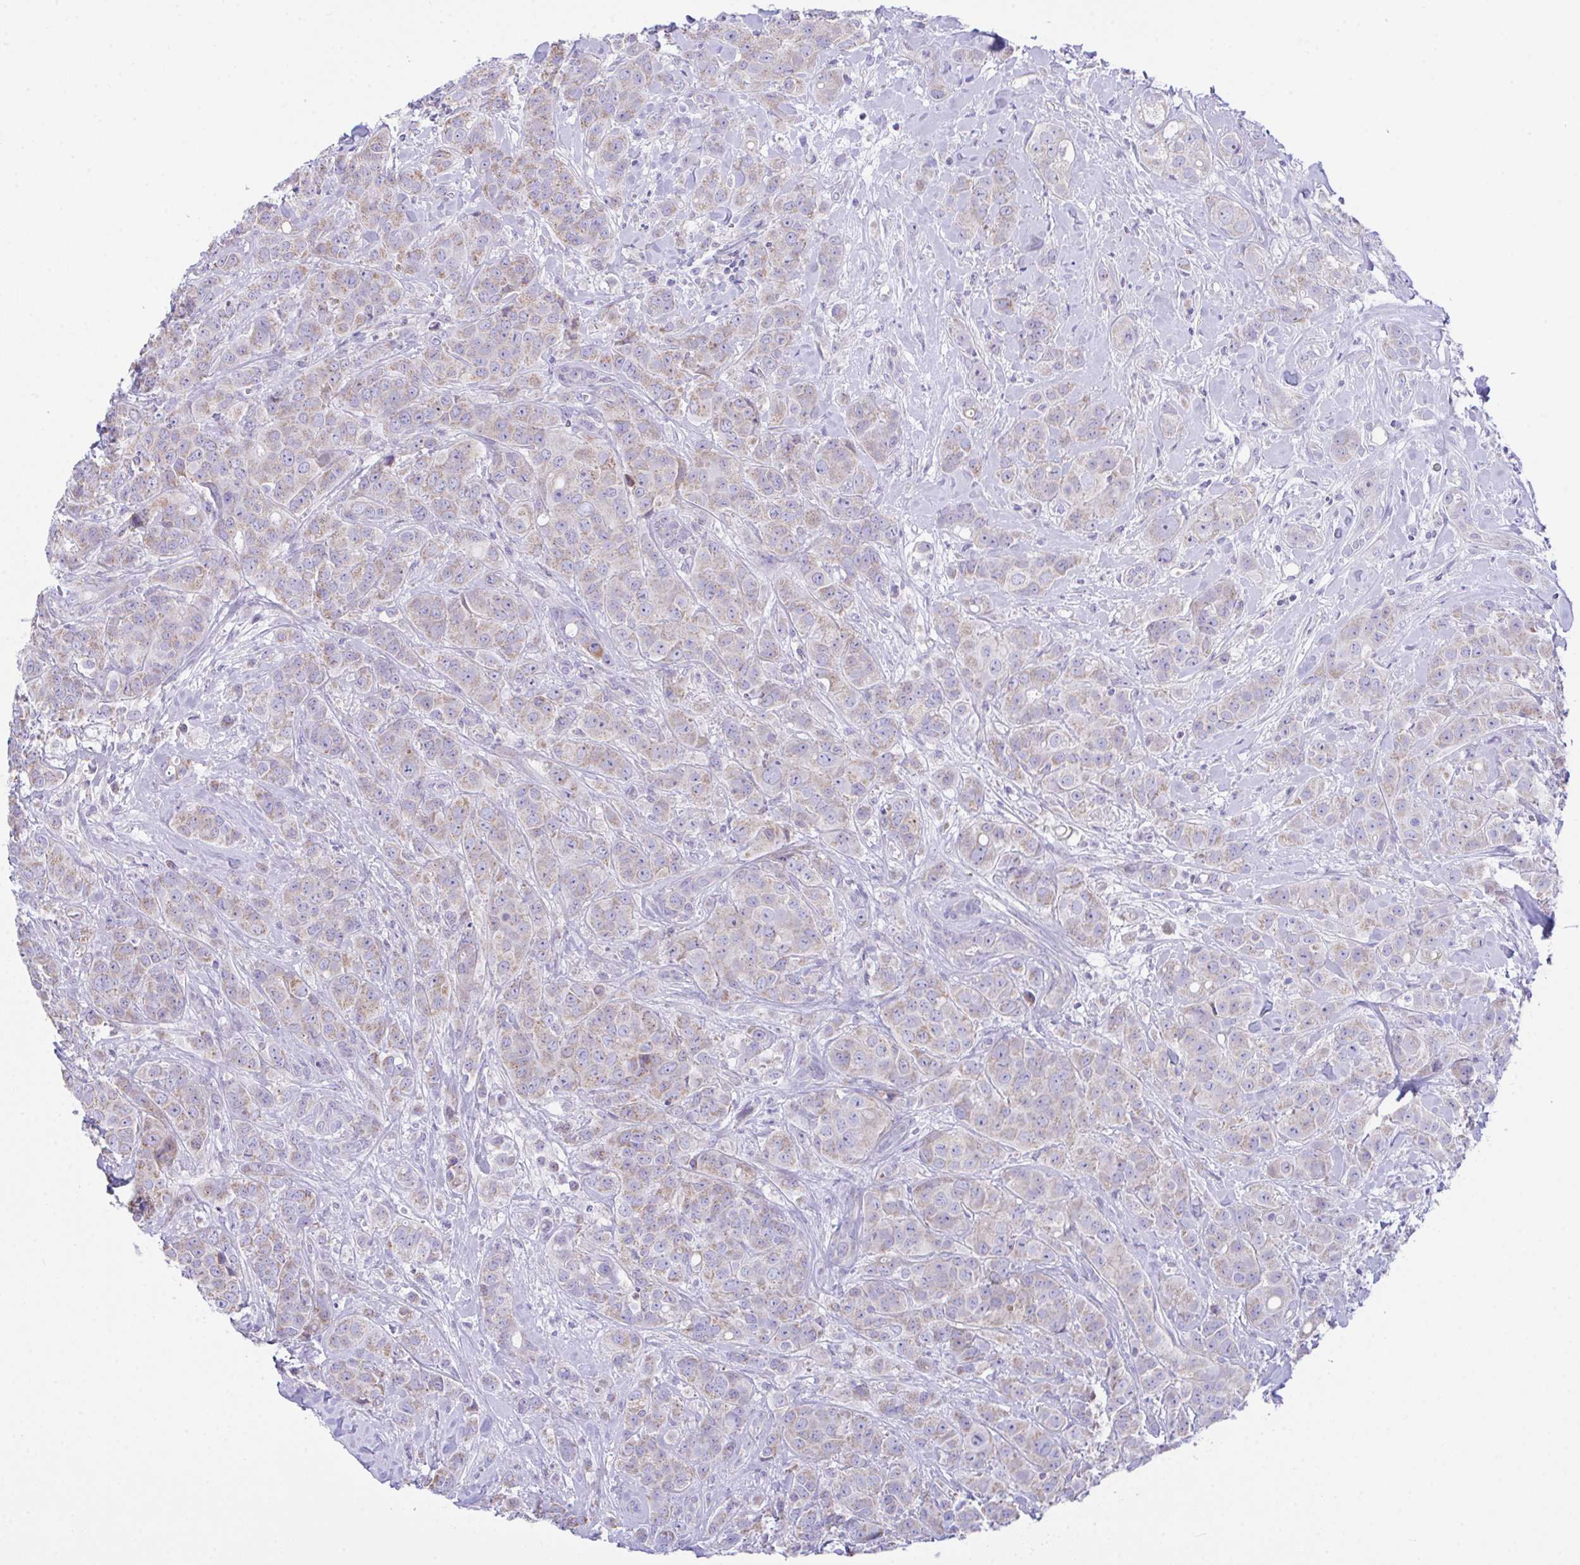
{"staining": {"intensity": "weak", "quantity": "25%-75%", "location": "cytoplasmic/membranous"}, "tissue": "breast cancer", "cell_type": "Tumor cells", "image_type": "cancer", "snomed": [{"axis": "morphology", "description": "Normal tissue, NOS"}, {"axis": "morphology", "description": "Duct carcinoma"}, {"axis": "topography", "description": "Breast"}], "caption": "Invasive ductal carcinoma (breast) stained with IHC reveals weak cytoplasmic/membranous expression in approximately 25%-75% of tumor cells.", "gene": "NLRP8", "patient": {"sex": "female", "age": 43}}